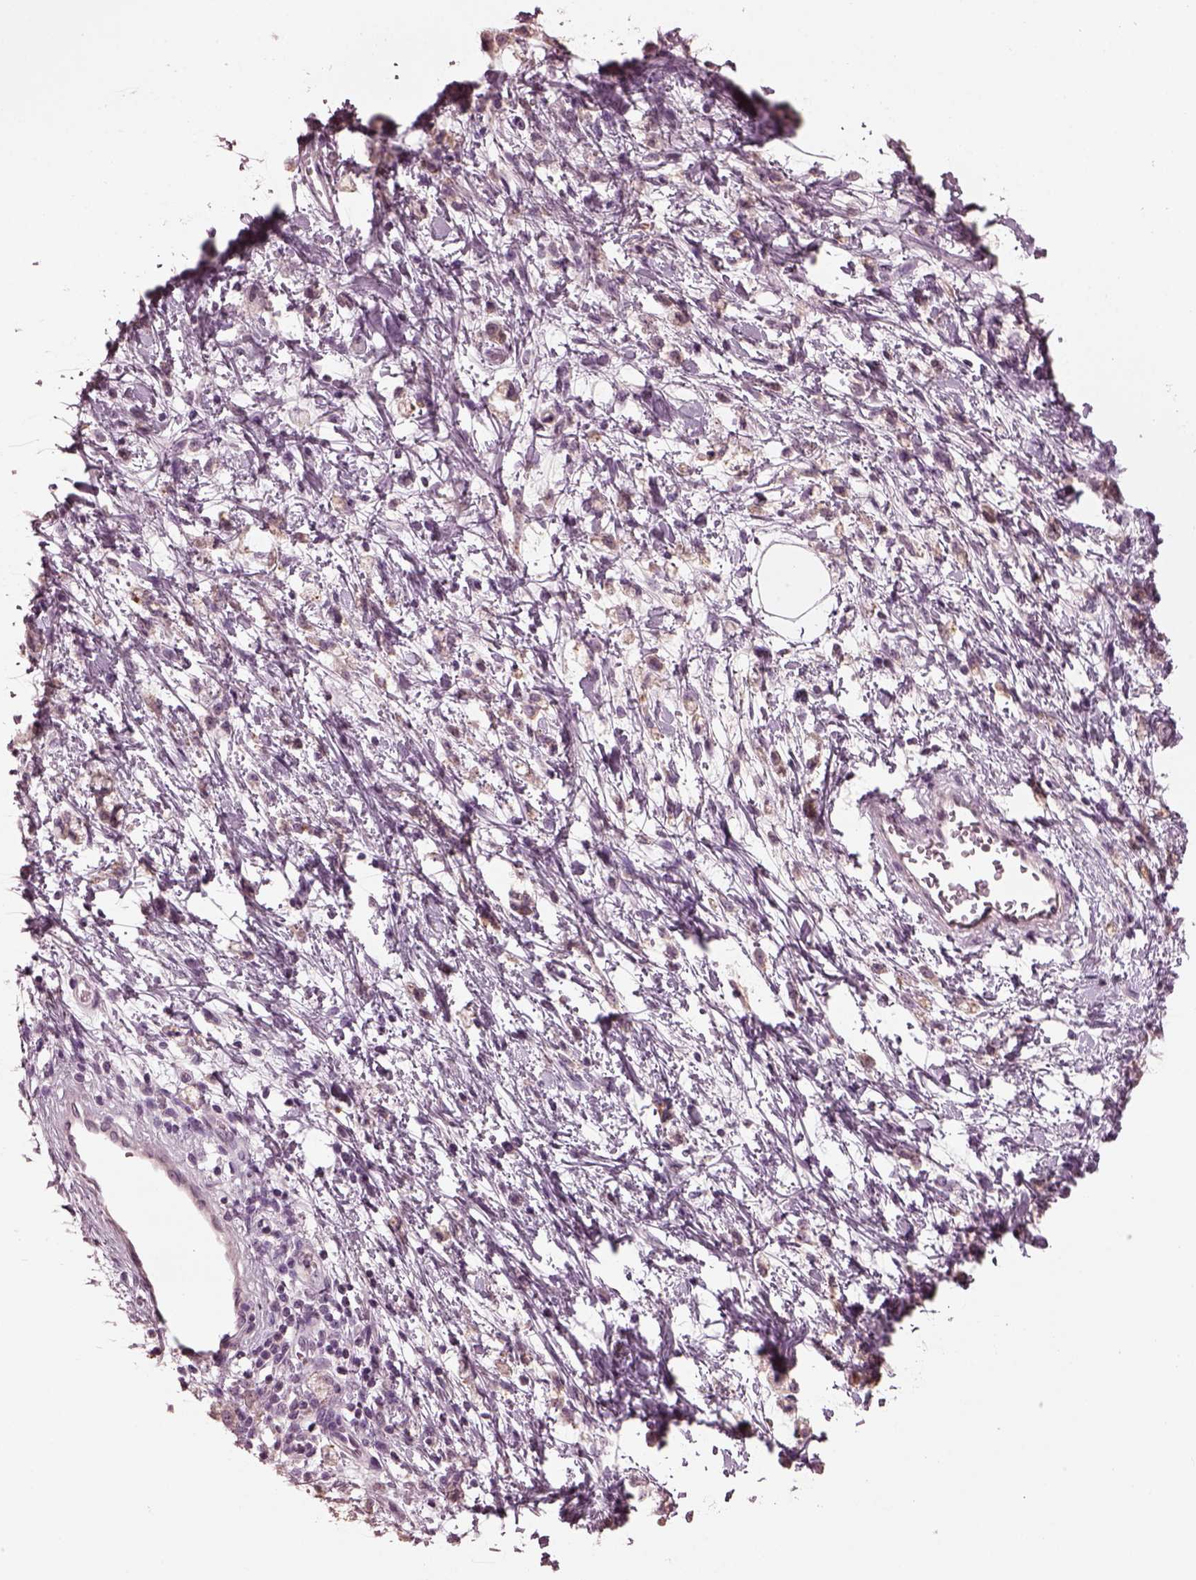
{"staining": {"intensity": "weak", "quantity": "25%-75%", "location": "cytoplasmic/membranous"}, "tissue": "stomach cancer", "cell_type": "Tumor cells", "image_type": "cancer", "snomed": [{"axis": "morphology", "description": "Adenocarcinoma, NOS"}, {"axis": "topography", "description": "Stomach"}], "caption": "Immunohistochemistry photomicrograph of human stomach cancer (adenocarcinoma) stained for a protein (brown), which exhibits low levels of weak cytoplasmic/membranous staining in approximately 25%-75% of tumor cells.", "gene": "TSKS", "patient": {"sex": "female", "age": 60}}